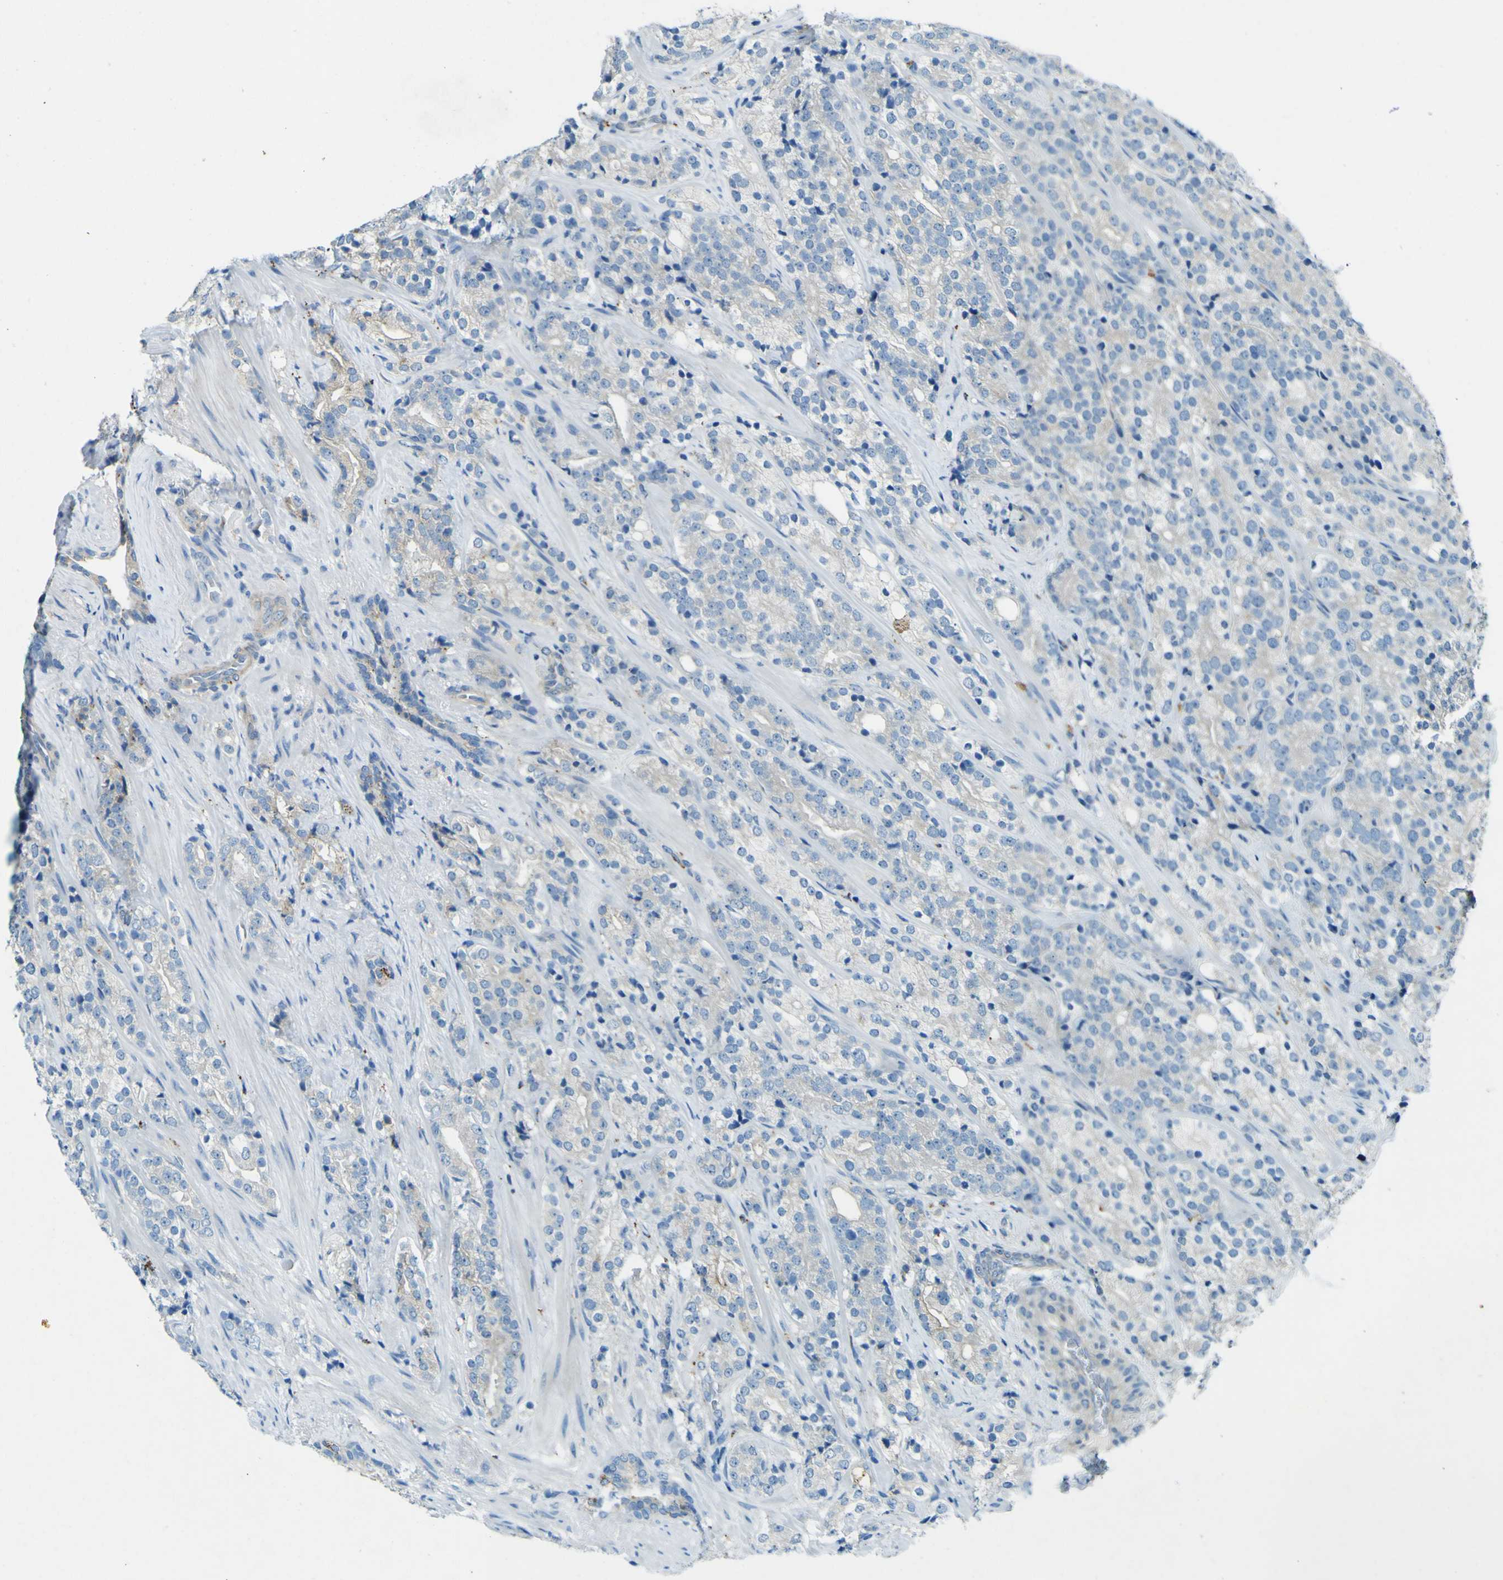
{"staining": {"intensity": "negative", "quantity": "none", "location": "none"}, "tissue": "prostate cancer", "cell_type": "Tumor cells", "image_type": "cancer", "snomed": [{"axis": "morphology", "description": "Adenocarcinoma, High grade"}, {"axis": "topography", "description": "Prostate"}], "caption": "This is an immunohistochemistry photomicrograph of prostate adenocarcinoma (high-grade). There is no staining in tumor cells.", "gene": "PDE9A", "patient": {"sex": "male", "age": 71}}